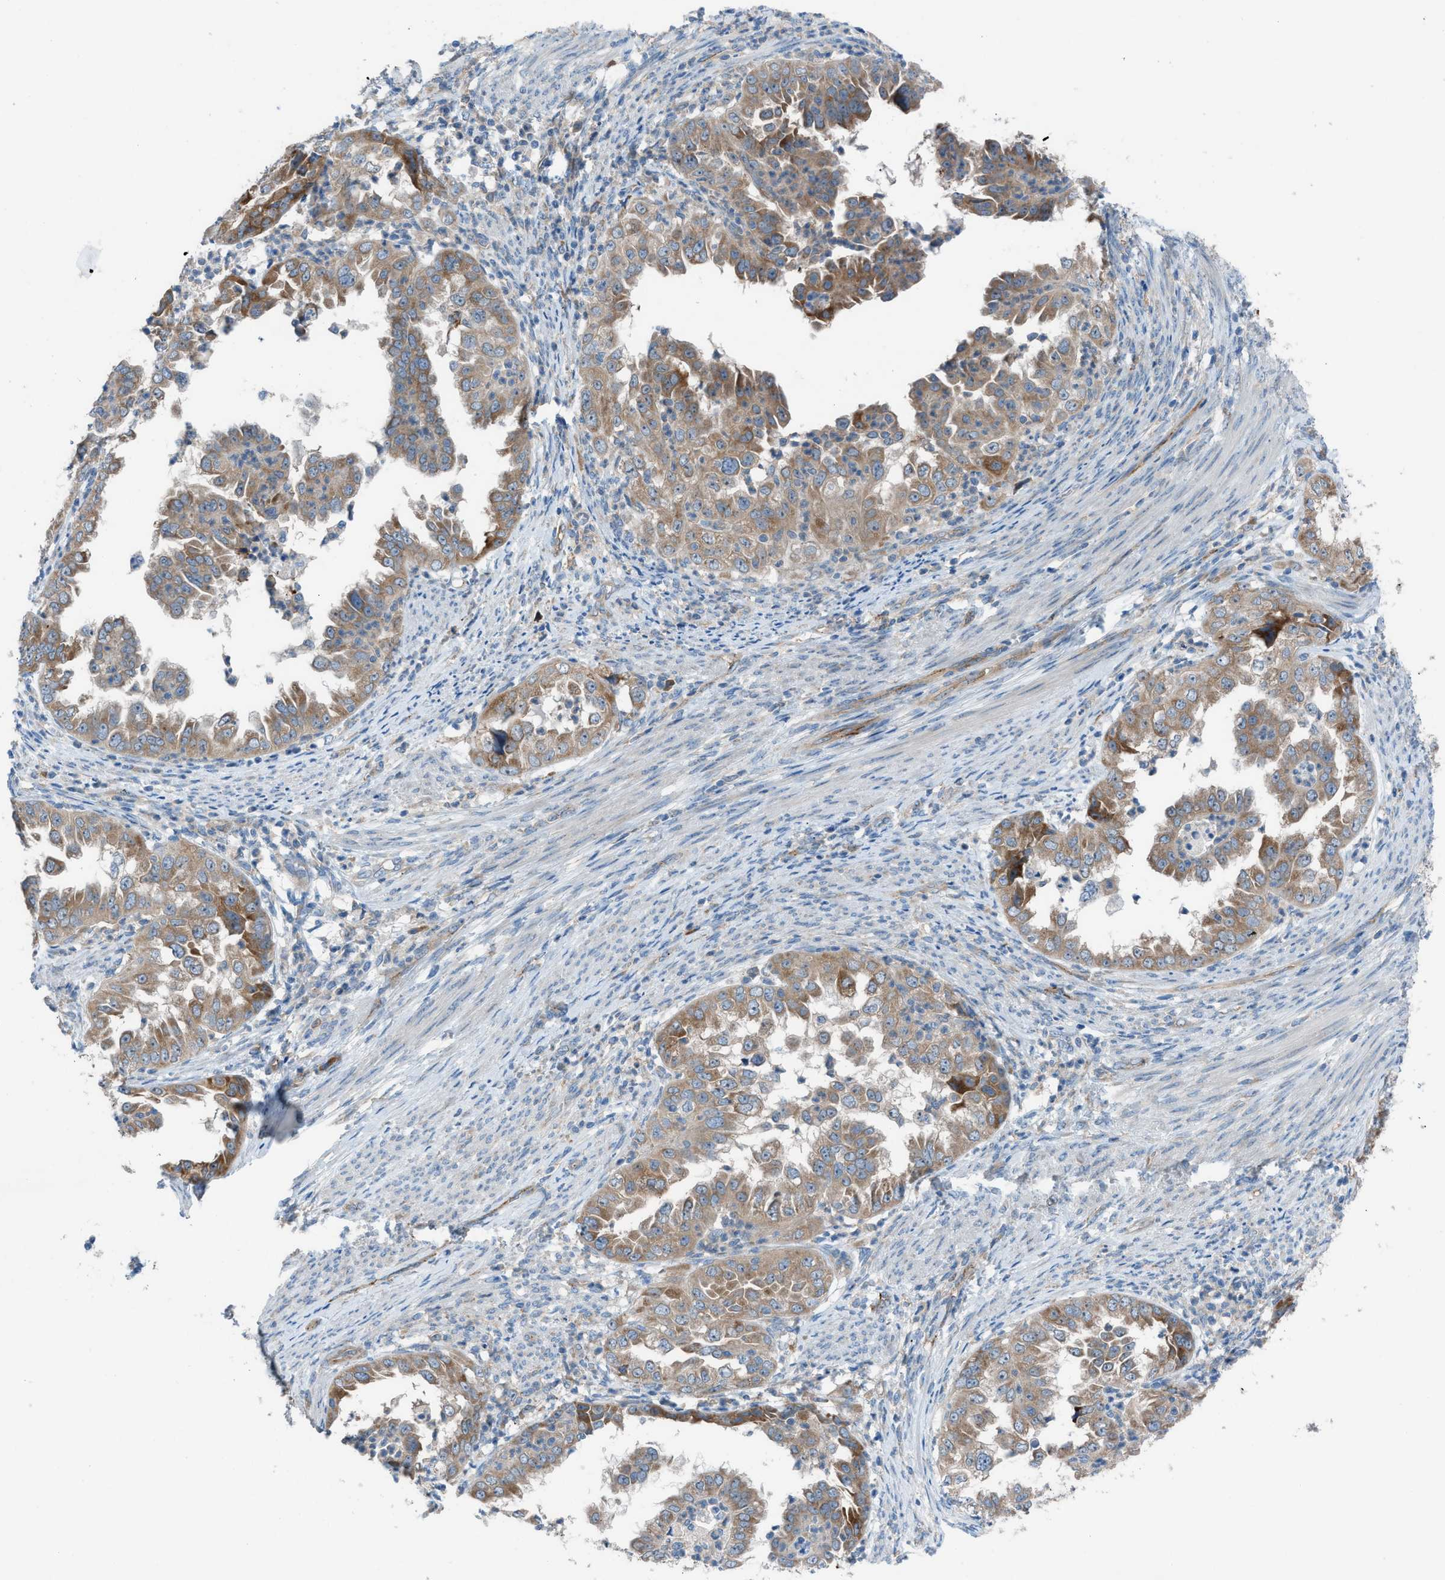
{"staining": {"intensity": "moderate", "quantity": ">75%", "location": "cytoplasmic/membranous"}, "tissue": "endometrial cancer", "cell_type": "Tumor cells", "image_type": "cancer", "snomed": [{"axis": "morphology", "description": "Adenocarcinoma, NOS"}, {"axis": "topography", "description": "Endometrium"}], "caption": "Protein staining of endometrial cancer tissue reveals moderate cytoplasmic/membranous positivity in approximately >75% of tumor cells.", "gene": "HEG1", "patient": {"sex": "female", "age": 85}}